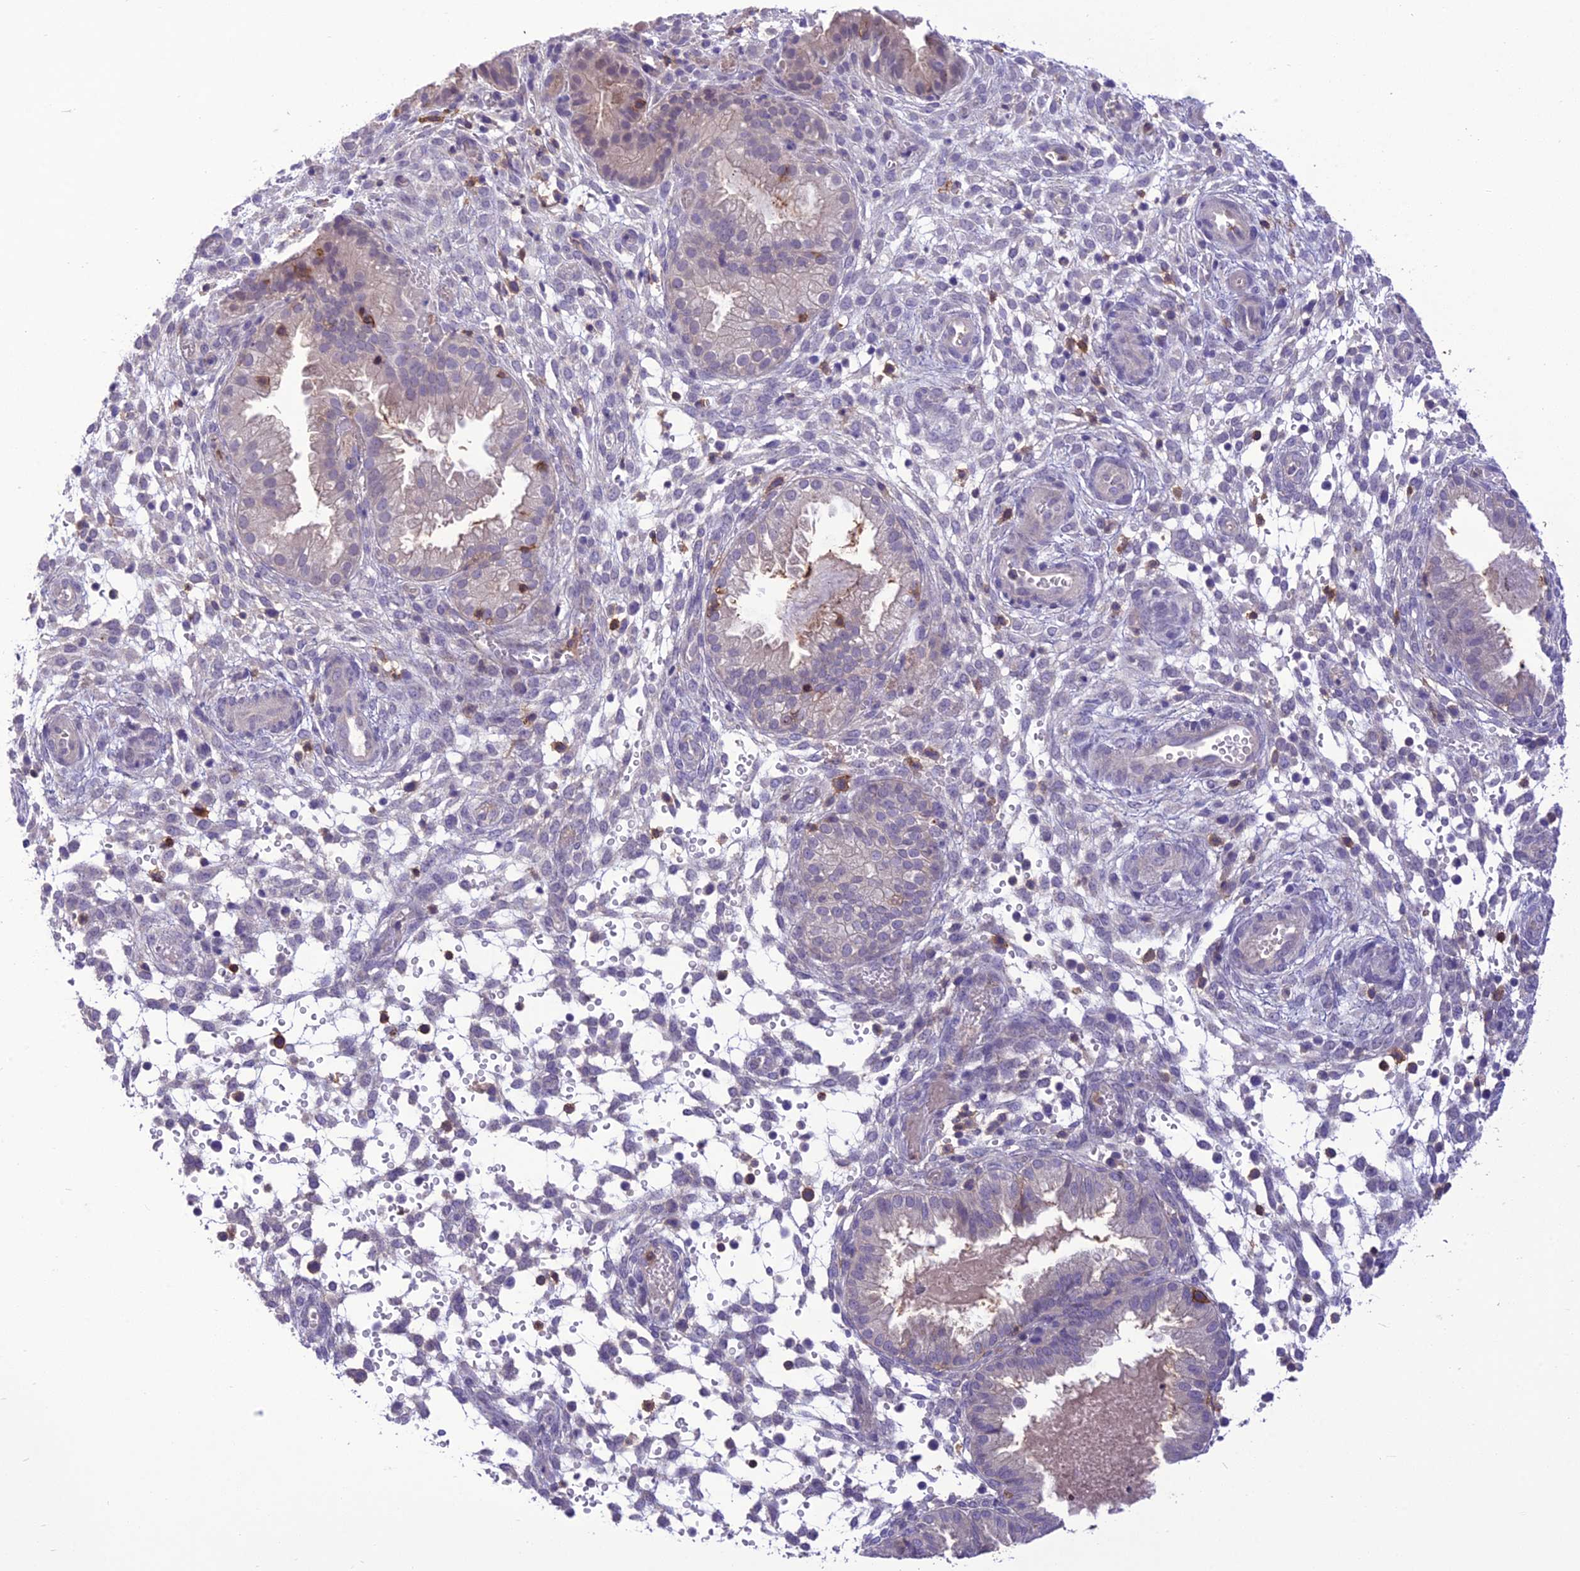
{"staining": {"intensity": "negative", "quantity": "none", "location": "none"}, "tissue": "endometrium", "cell_type": "Cells in endometrial stroma", "image_type": "normal", "snomed": [{"axis": "morphology", "description": "Normal tissue, NOS"}, {"axis": "topography", "description": "Endometrium"}], "caption": "The histopathology image shows no significant staining in cells in endometrial stroma of endometrium.", "gene": "ITGAE", "patient": {"sex": "female", "age": 33}}